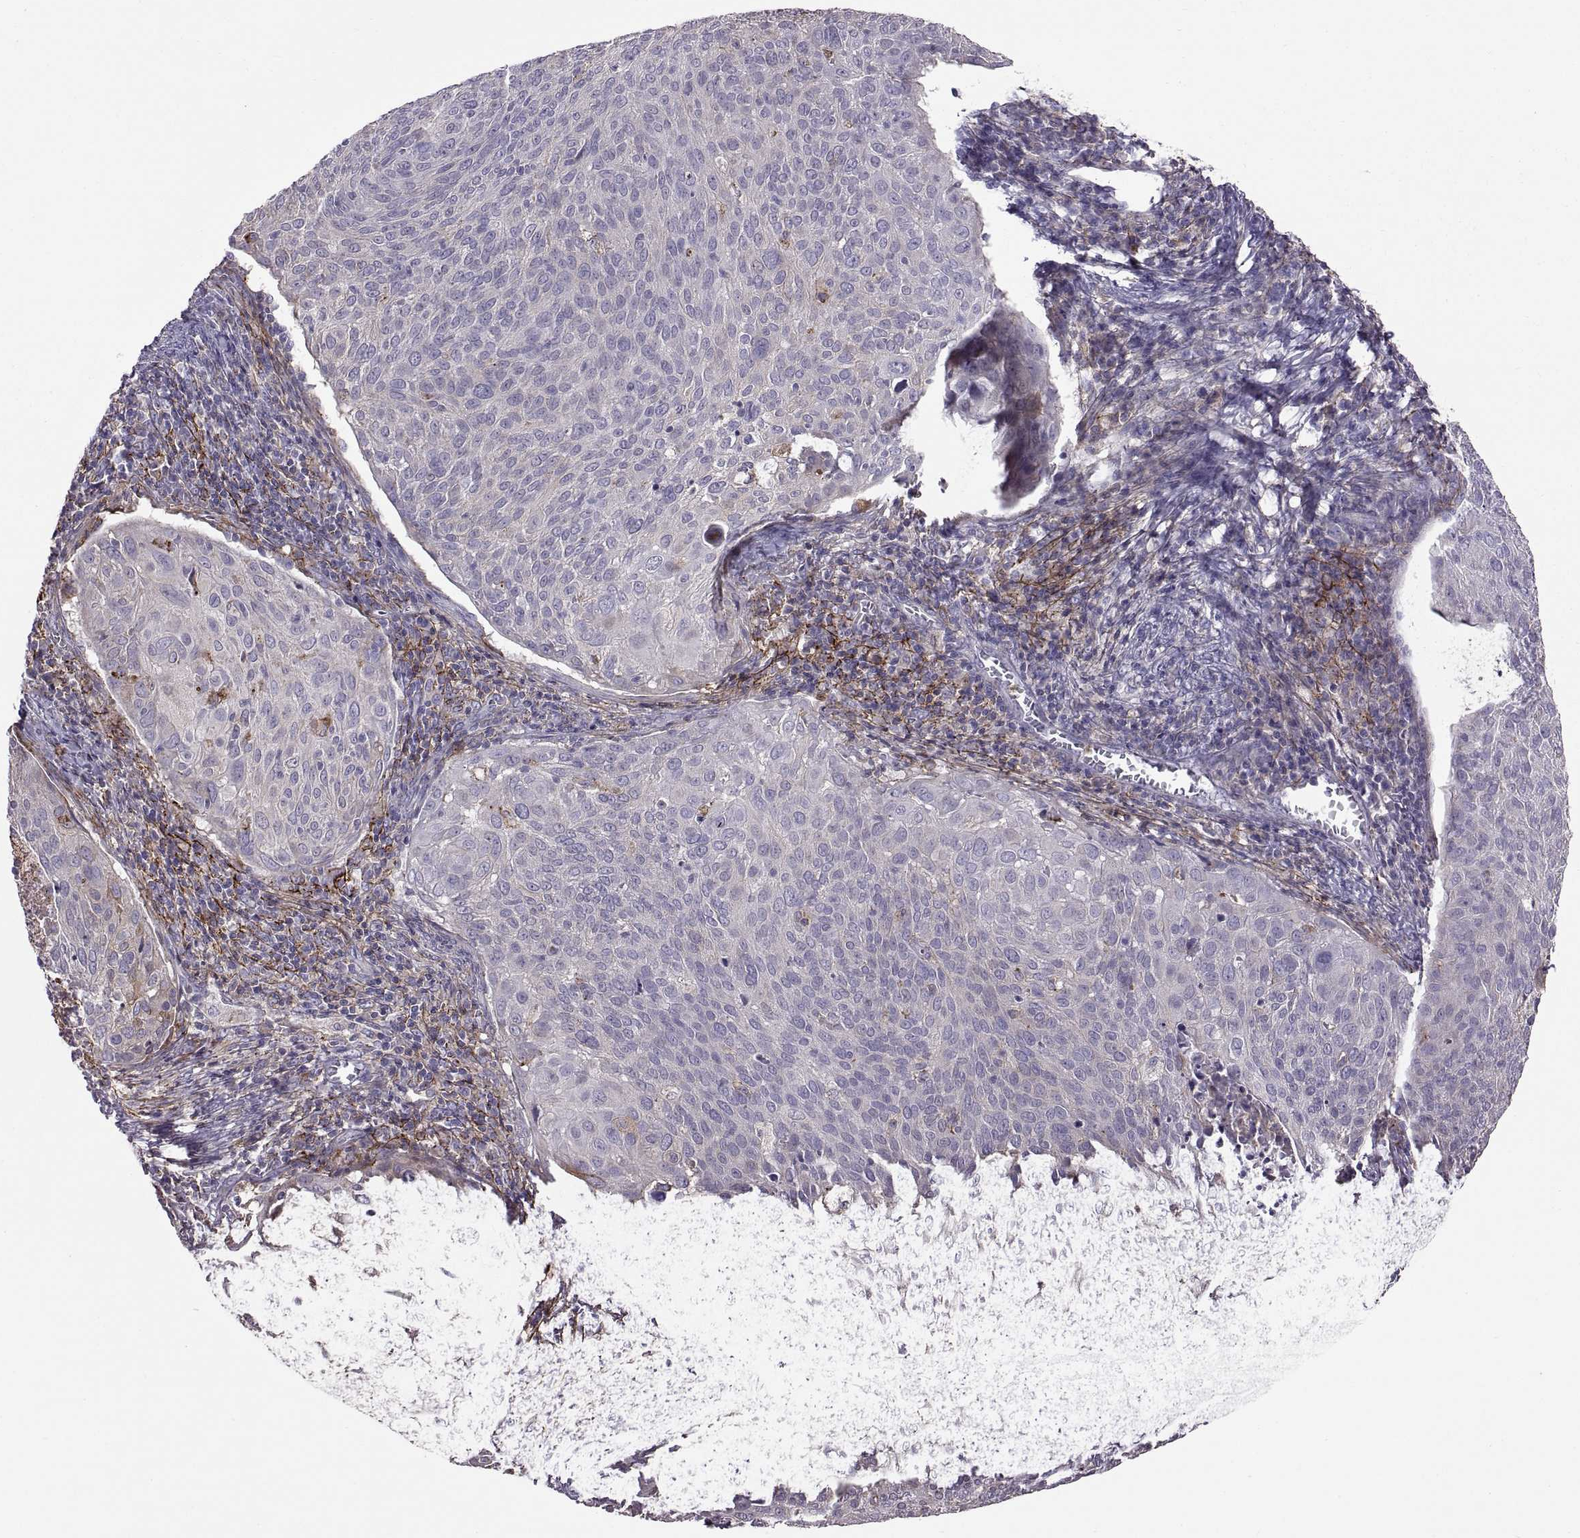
{"staining": {"intensity": "negative", "quantity": "none", "location": "none"}, "tissue": "cervical cancer", "cell_type": "Tumor cells", "image_type": "cancer", "snomed": [{"axis": "morphology", "description": "Squamous cell carcinoma, NOS"}, {"axis": "topography", "description": "Cervix"}], "caption": "There is no significant staining in tumor cells of squamous cell carcinoma (cervical).", "gene": "EMILIN2", "patient": {"sex": "female", "age": 39}}